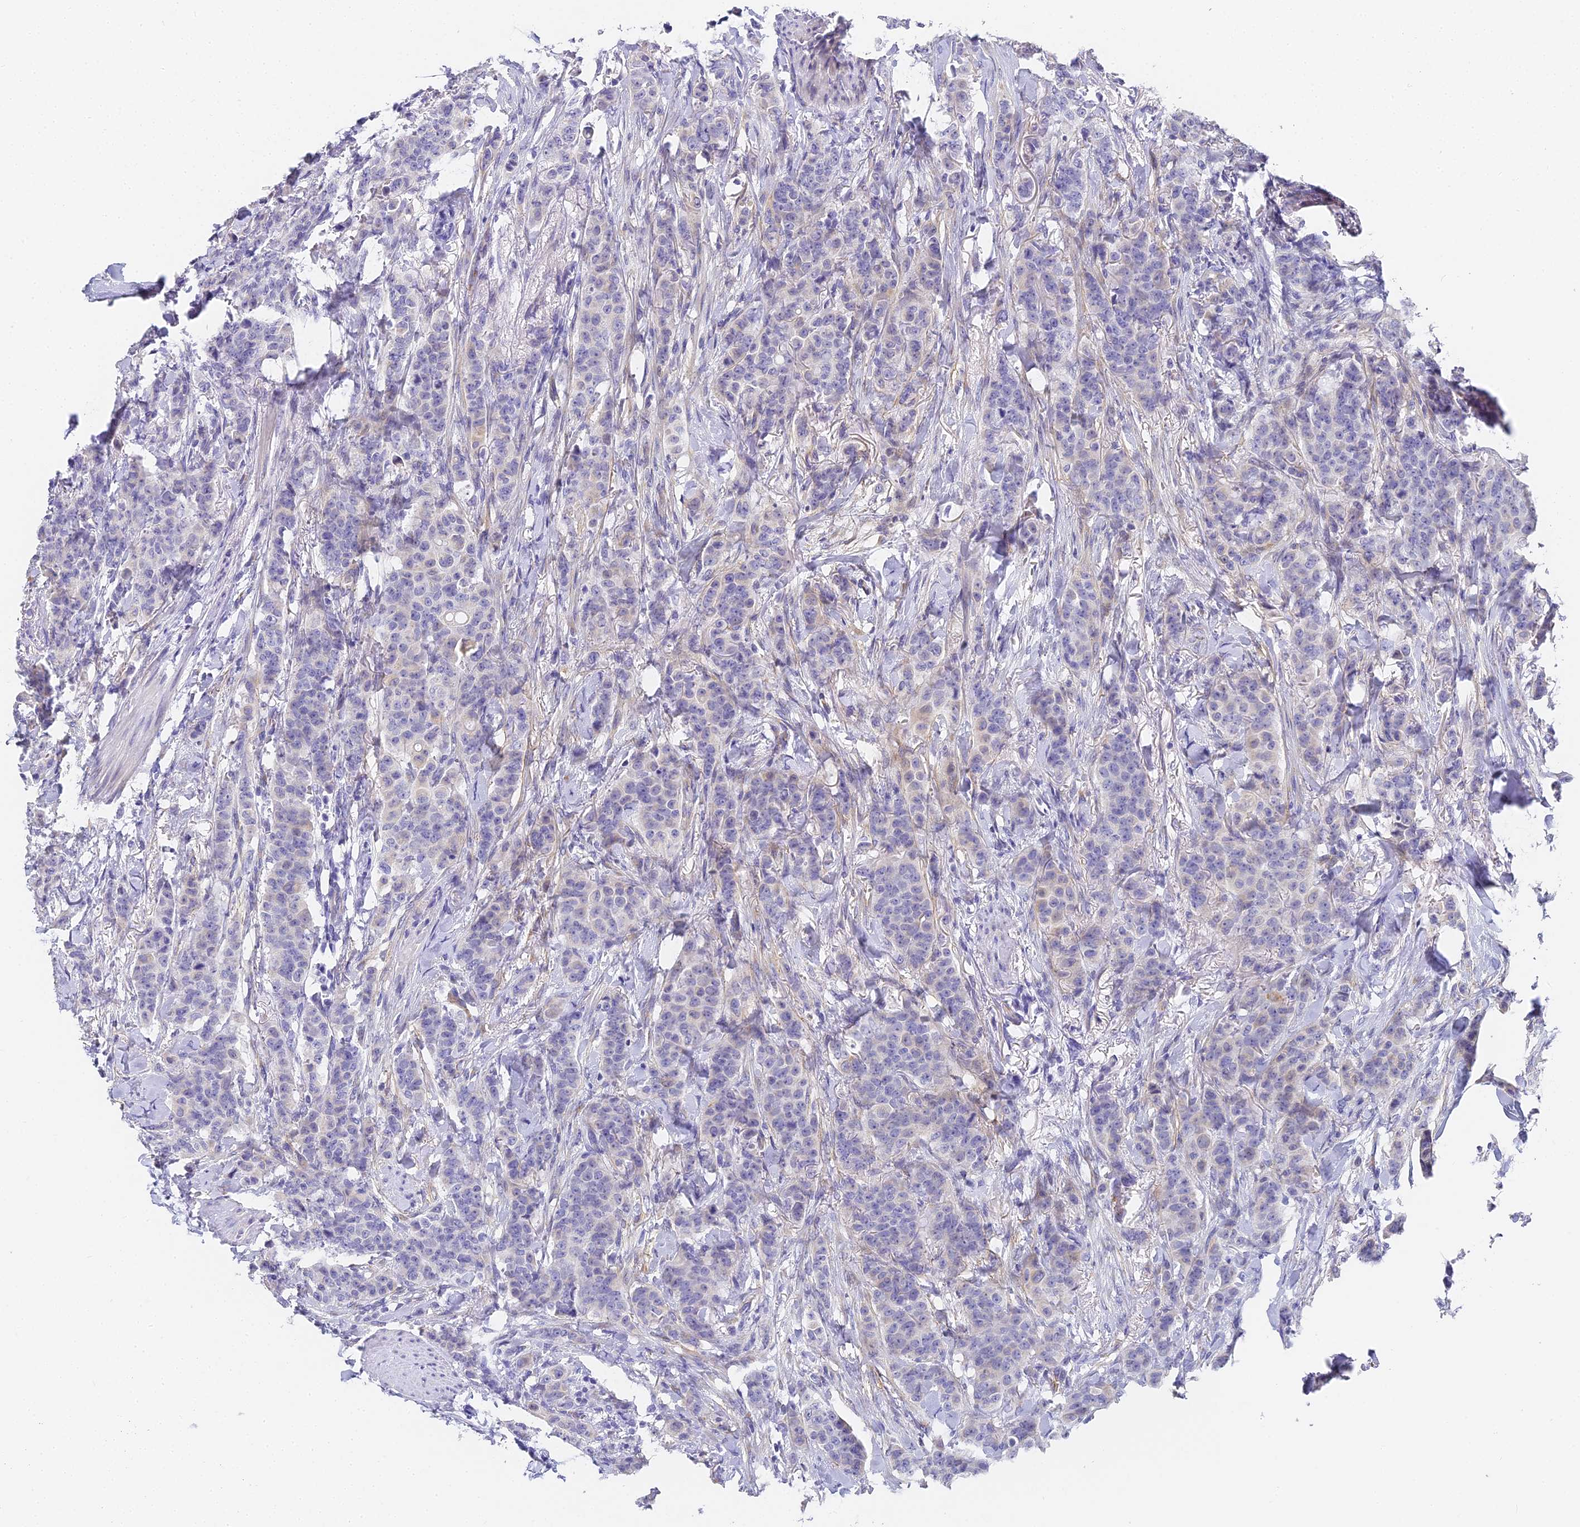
{"staining": {"intensity": "negative", "quantity": "none", "location": "none"}, "tissue": "breast cancer", "cell_type": "Tumor cells", "image_type": "cancer", "snomed": [{"axis": "morphology", "description": "Duct carcinoma"}, {"axis": "topography", "description": "Breast"}], "caption": "Immunohistochemistry of human breast infiltrating ductal carcinoma reveals no staining in tumor cells. Brightfield microscopy of immunohistochemistry (IHC) stained with DAB (brown) and hematoxylin (blue), captured at high magnification.", "gene": "GJA1", "patient": {"sex": "female", "age": 40}}